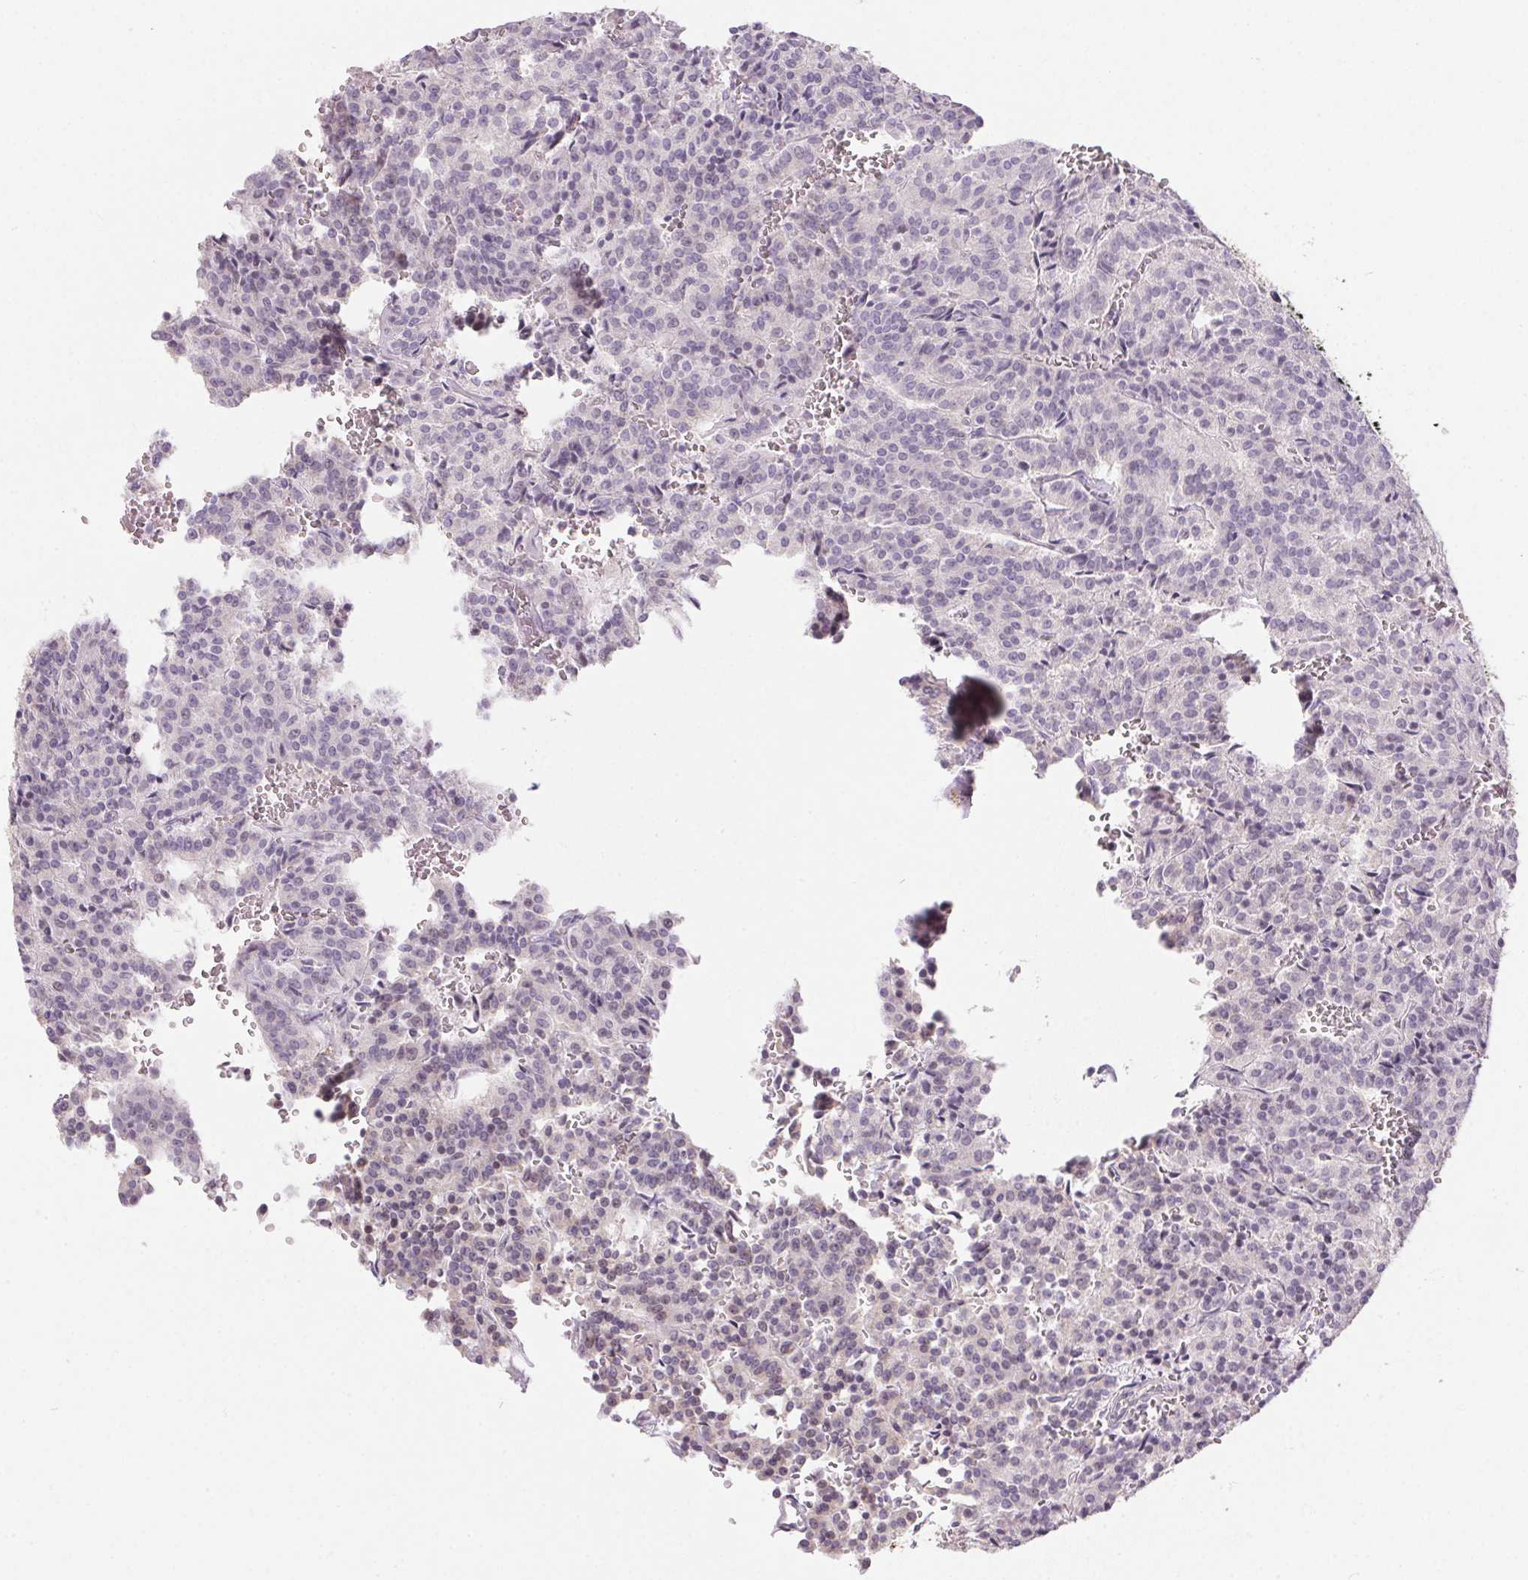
{"staining": {"intensity": "negative", "quantity": "none", "location": "none"}, "tissue": "carcinoid", "cell_type": "Tumor cells", "image_type": "cancer", "snomed": [{"axis": "morphology", "description": "Carcinoid, malignant, NOS"}, {"axis": "topography", "description": "Lung"}], "caption": "Immunohistochemical staining of carcinoid reveals no significant positivity in tumor cells. The staining is performed using DAB (3,3'-diaminobenzidine) brown chromogen with nuclei counter-stained in using hematoxylin.", "gene": "SPACA9", "patient": {"sex": "male", "age": 70}}